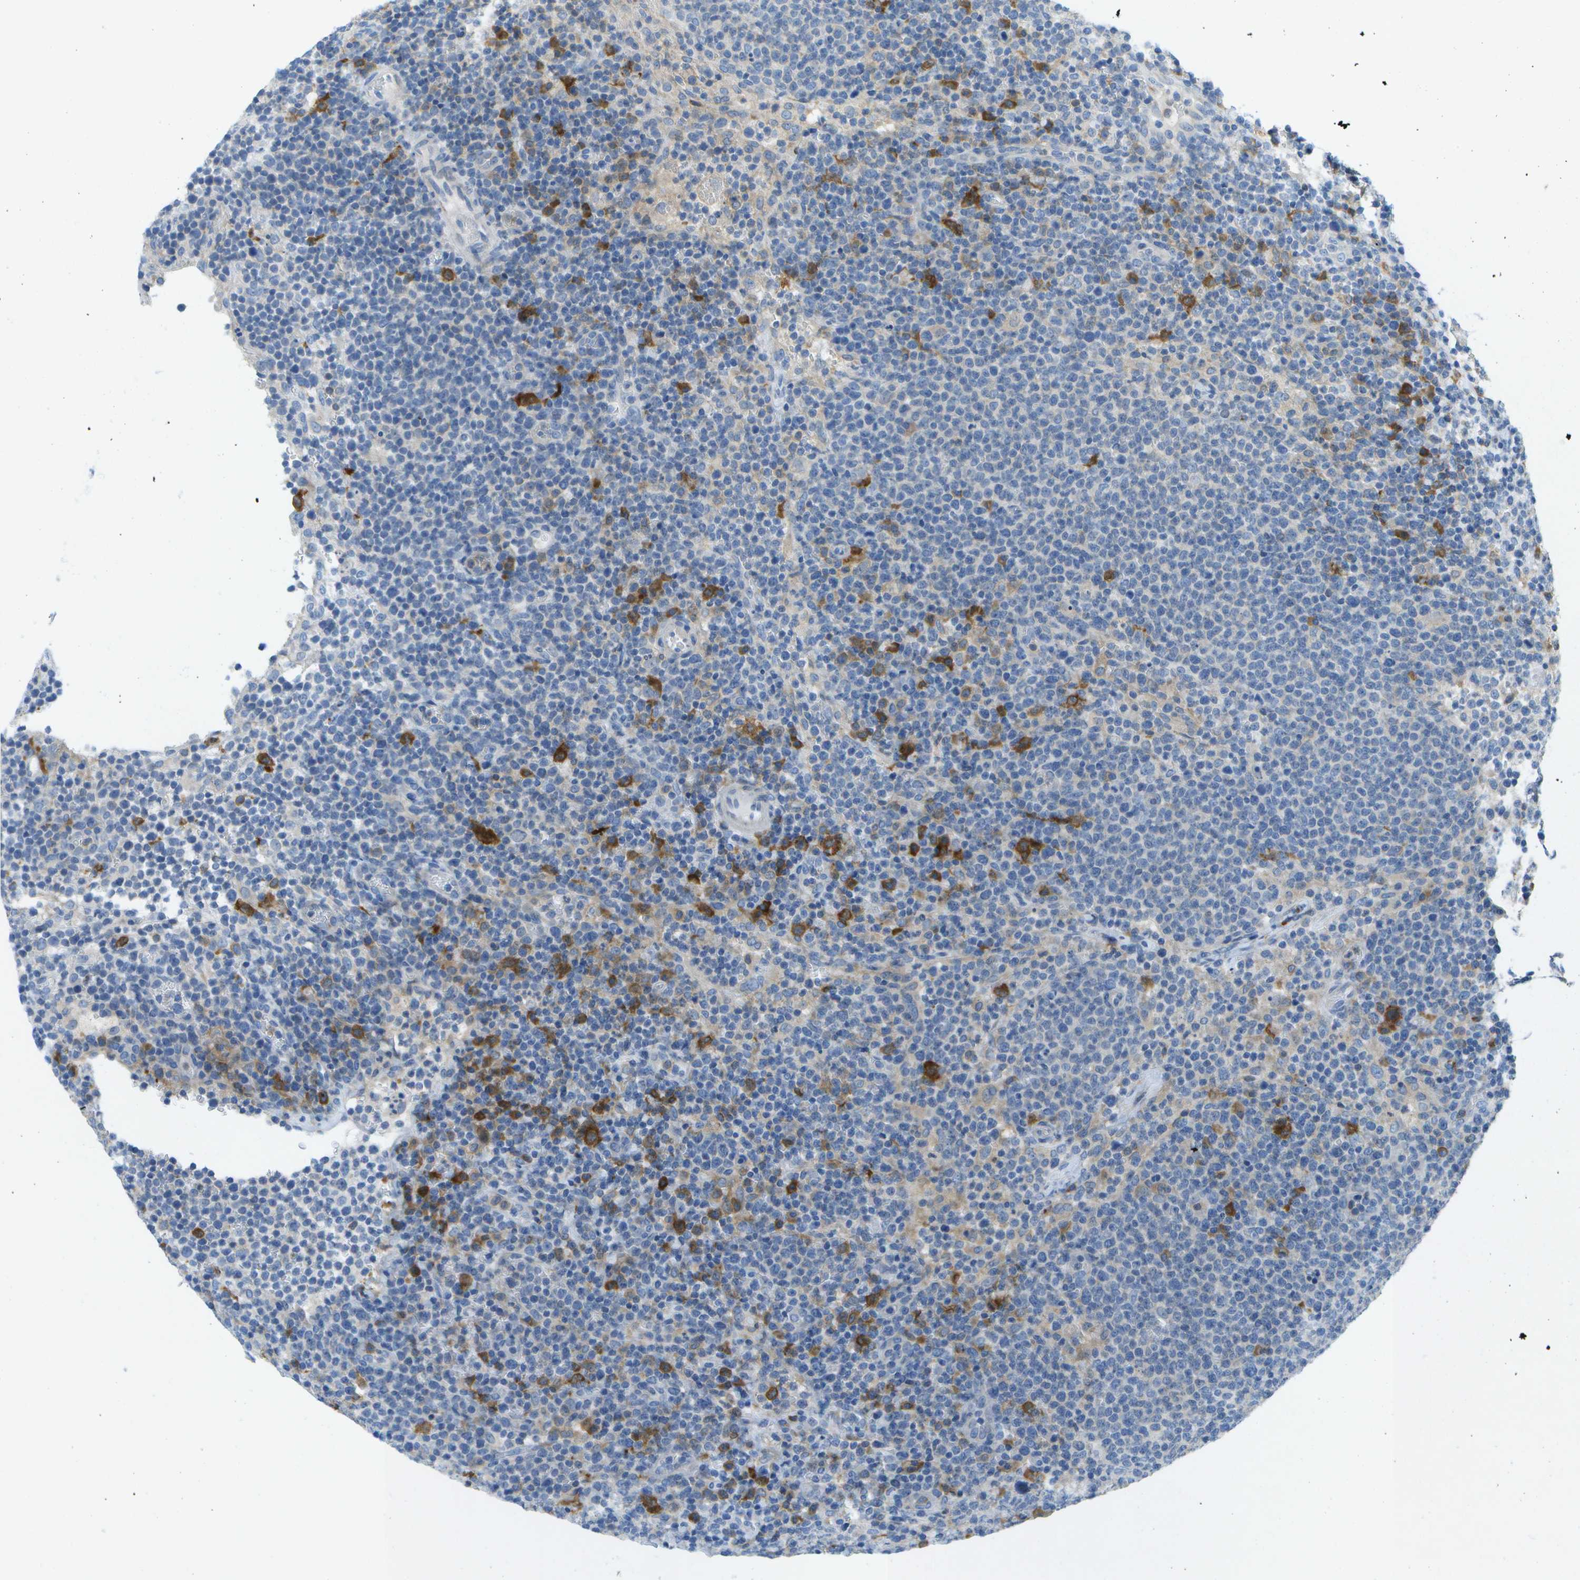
{"staining": {"intensity": "negative", "quantity": "none", "location": "none"}, "tissue": "lymphoma", "cell_type": "Tumor cells", "image_type": "cancer", "snomed": [{"axis": "morphology", "description": "Malignant lymphoma, non-Hodgkin's type, High grade"}, {"axis": "topography", "description": "Lymph node"}], "caption": "Immunohistochemical staining of malignant lymphoma, non-Hodgkin's type (high-grade) exhibits no significant positivity in tumor cells.", "gene": "WNK2", "patient": {"sex": "male", "age": 61}}